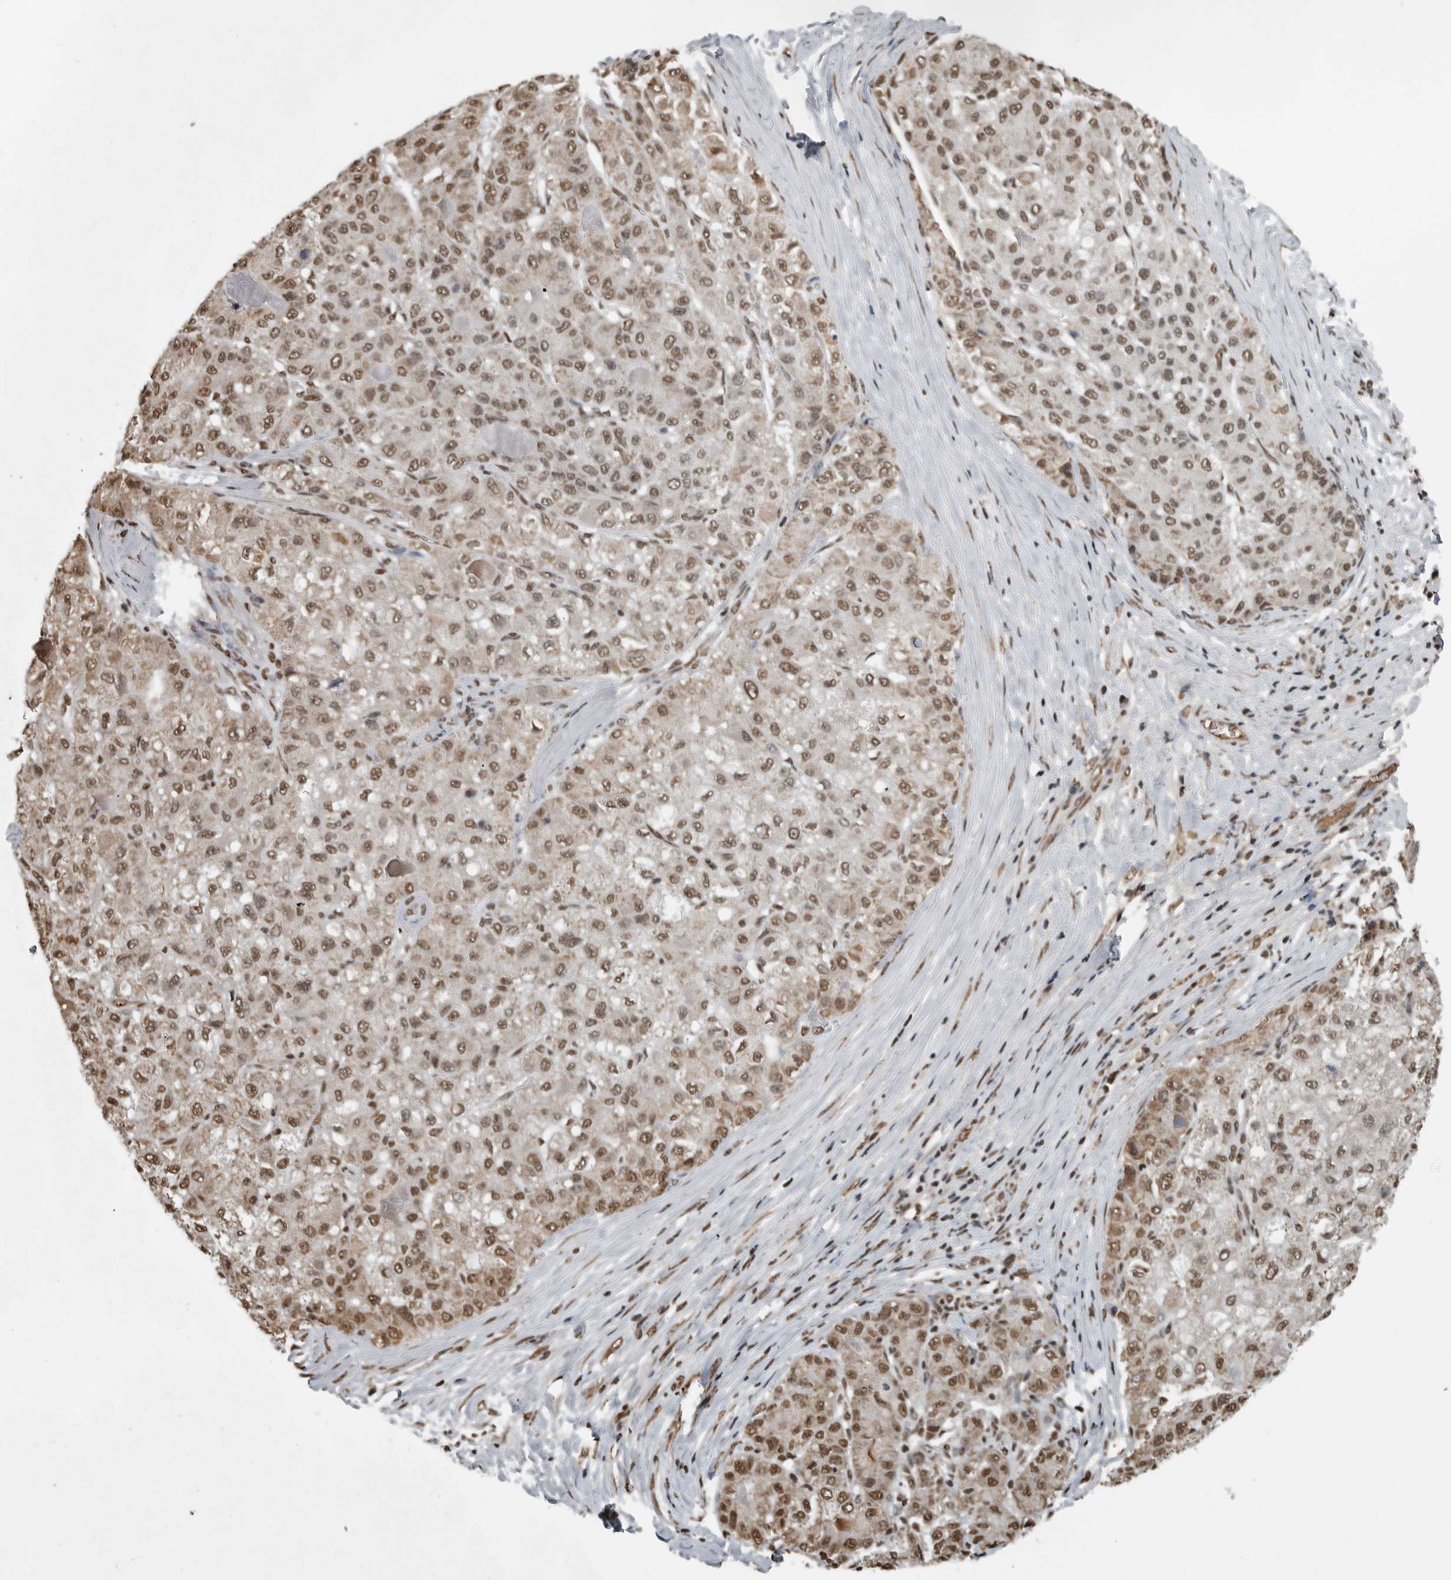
{"staining": {"intensity": "moderate", "quantity": ">75%", "location": "nuclear"}, "tissue": "liver cancer", "cell_type": "Tumor cells", "image_type": "cancer", "snomed": [{"axis": "morphology", "description": "Carcinoma, Hepatocellular, NOS"}, {"axis": "topography", "description": "Liver"}], "caption": "Liver hepatocellular carcinoma stained with immunohistochemistry (IHC) shows moderate nuclear staining in approximately >75% of tumor cells.", "gene": "TGS1", "patient": {"sex": "male", "age": 80}}